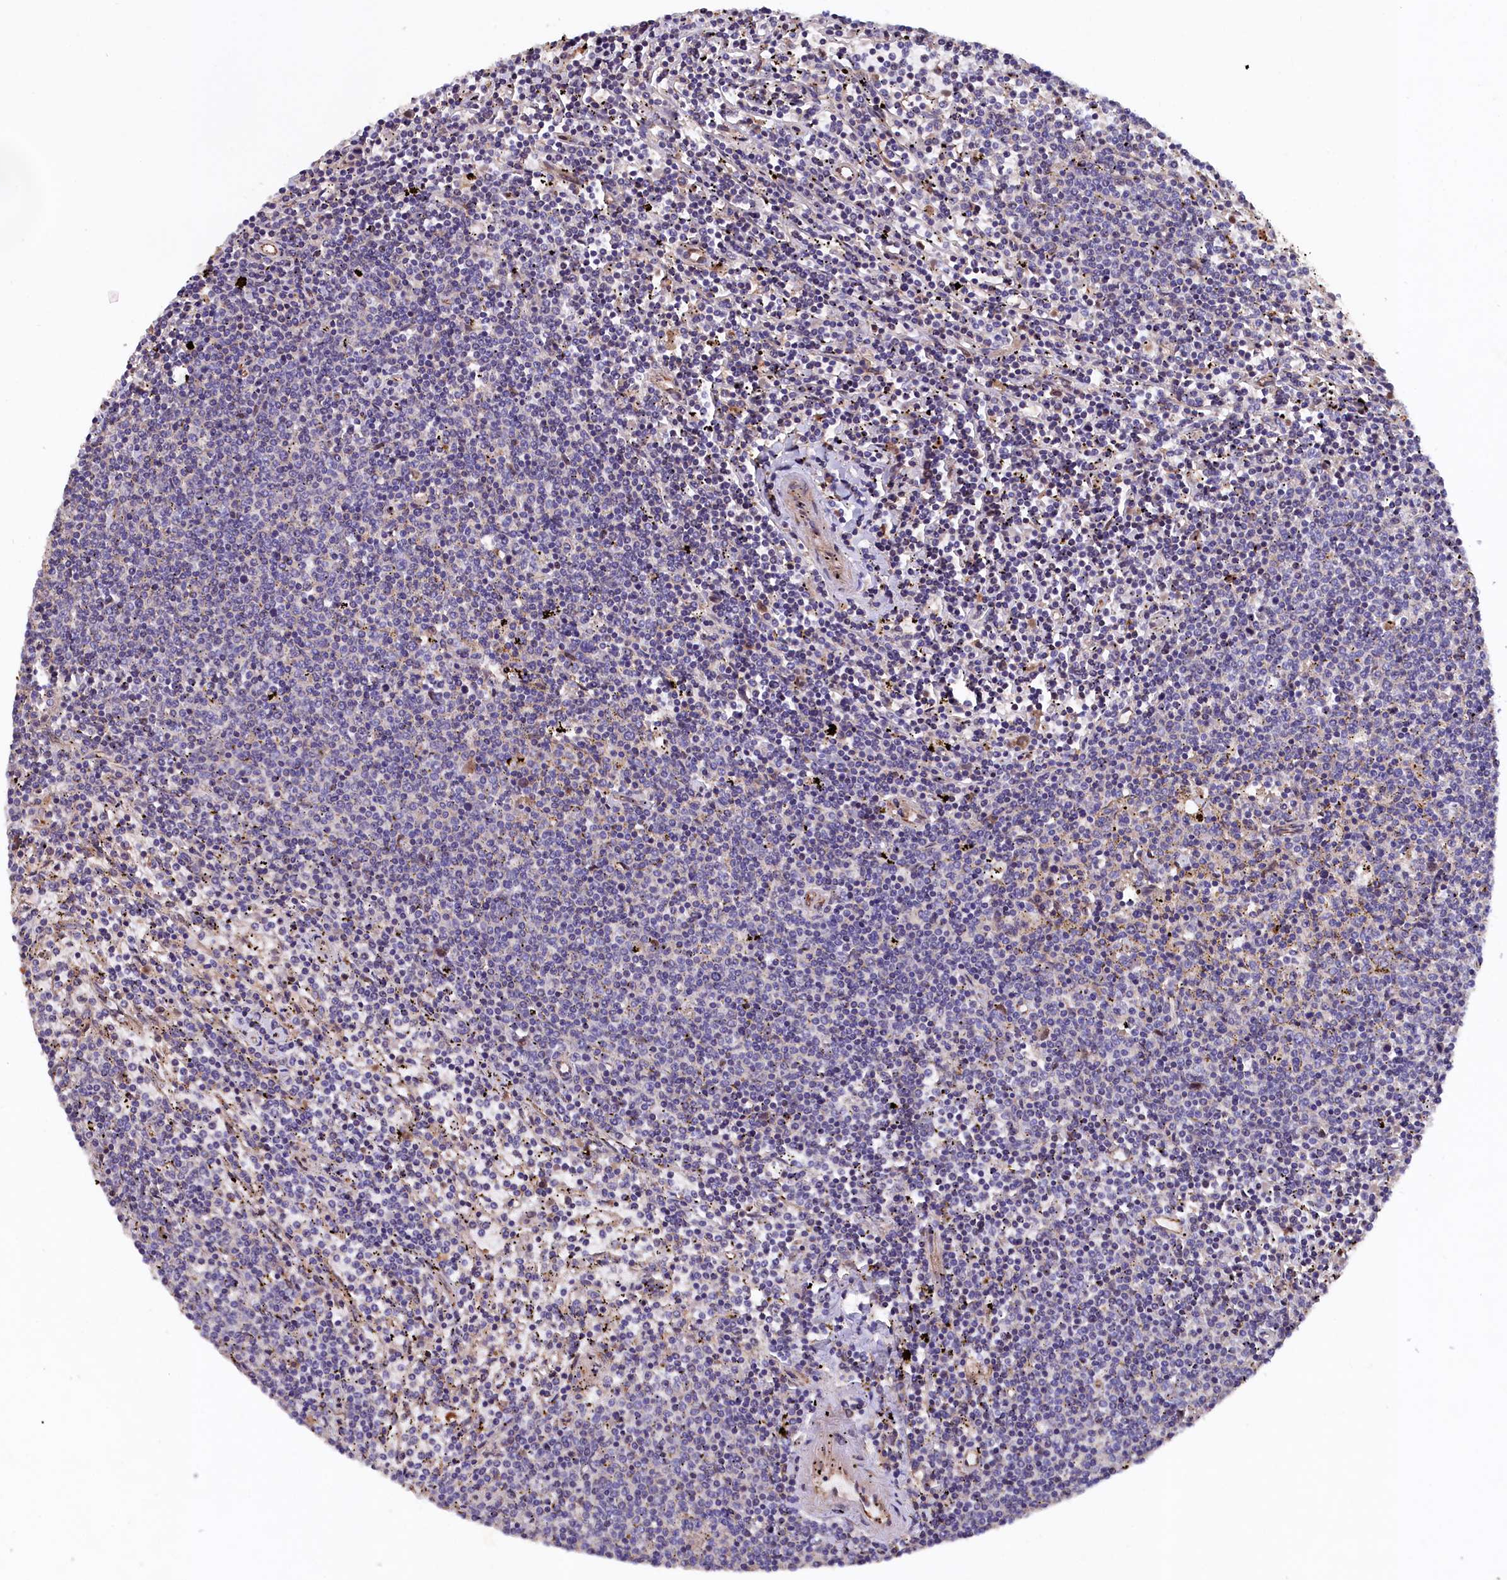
{"staining": {"intensity": "negative", "quantity": "none", "location": "none"}, "tissue": "lymphoma", "cell_type": "Tumor cells", "image_type": "cancer", "snomed": [{"axis": "morphology", "description": "Malignant lymphoma, non-Hodgkin's type, Low grade"}, {"axis": "topography", "description": "Spleen"}], "caption": "This micrograph is of lymphoma stained with immunohistochemistry (IHC) to label a protein in brown with the nuclei are counter-stained blue. There is no positivity in tumor cells.", "gene": "GREB1L", "patient": {"sex": "female", "age": 50}}